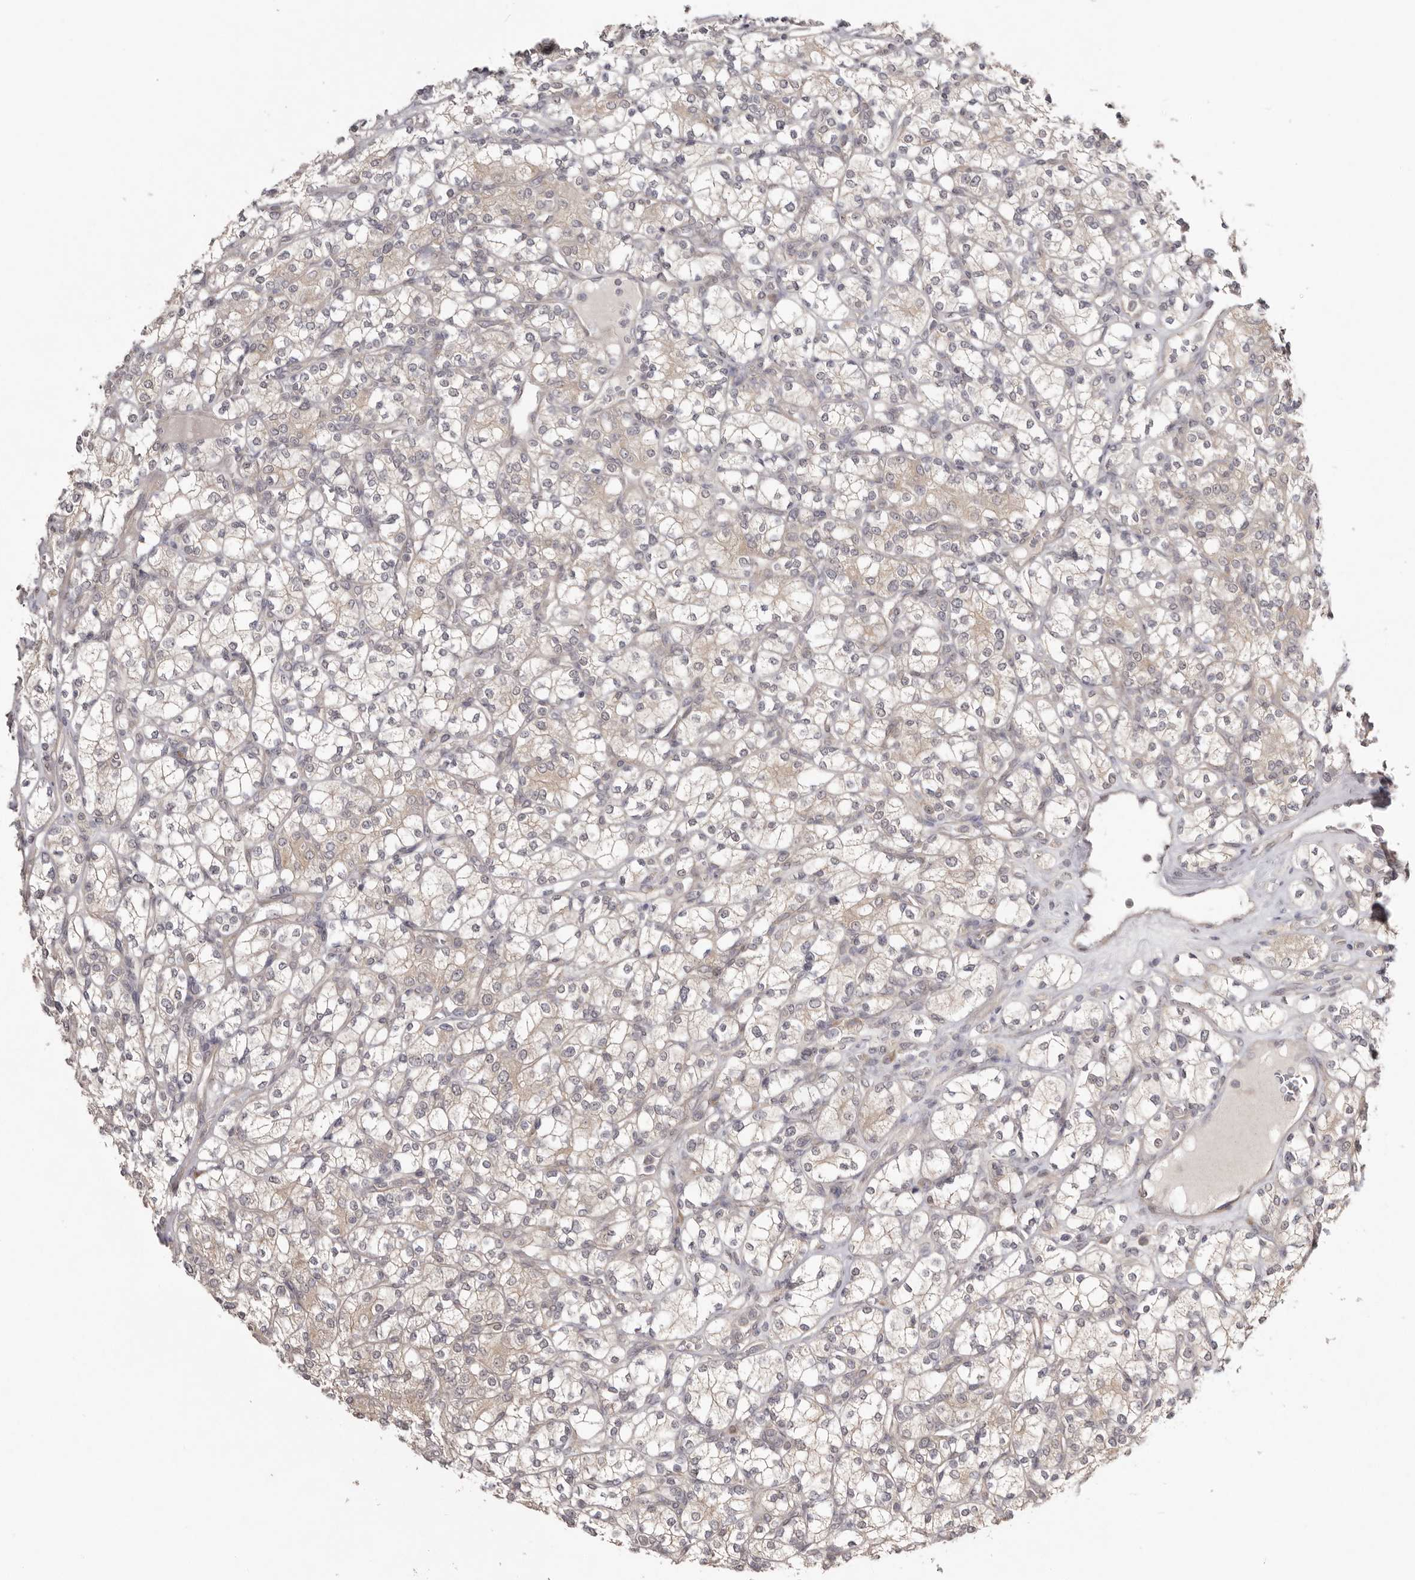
{"staining": {"intensity": "weak", "quantity": ">75%", "location": "cytoplasmic/membranous"}, "tissue": "renal cancer", "cell_type": "Tumor cells", "image_type": "cancer", "snomed": [{"axis": "morphology", "description": "Adenocarcinoma, NOS"}, {"axis": "topography", "description": "Kidney"}], "caption": "About >75% of tumor cells in renal cancer (adenocarcinoma) reveal weak cytoplasmic/membranous protein expression as visualized by brown immunohistochemical staining.", "gene": "NSUN4", "patient": {"sex": "male", "age": 77}}